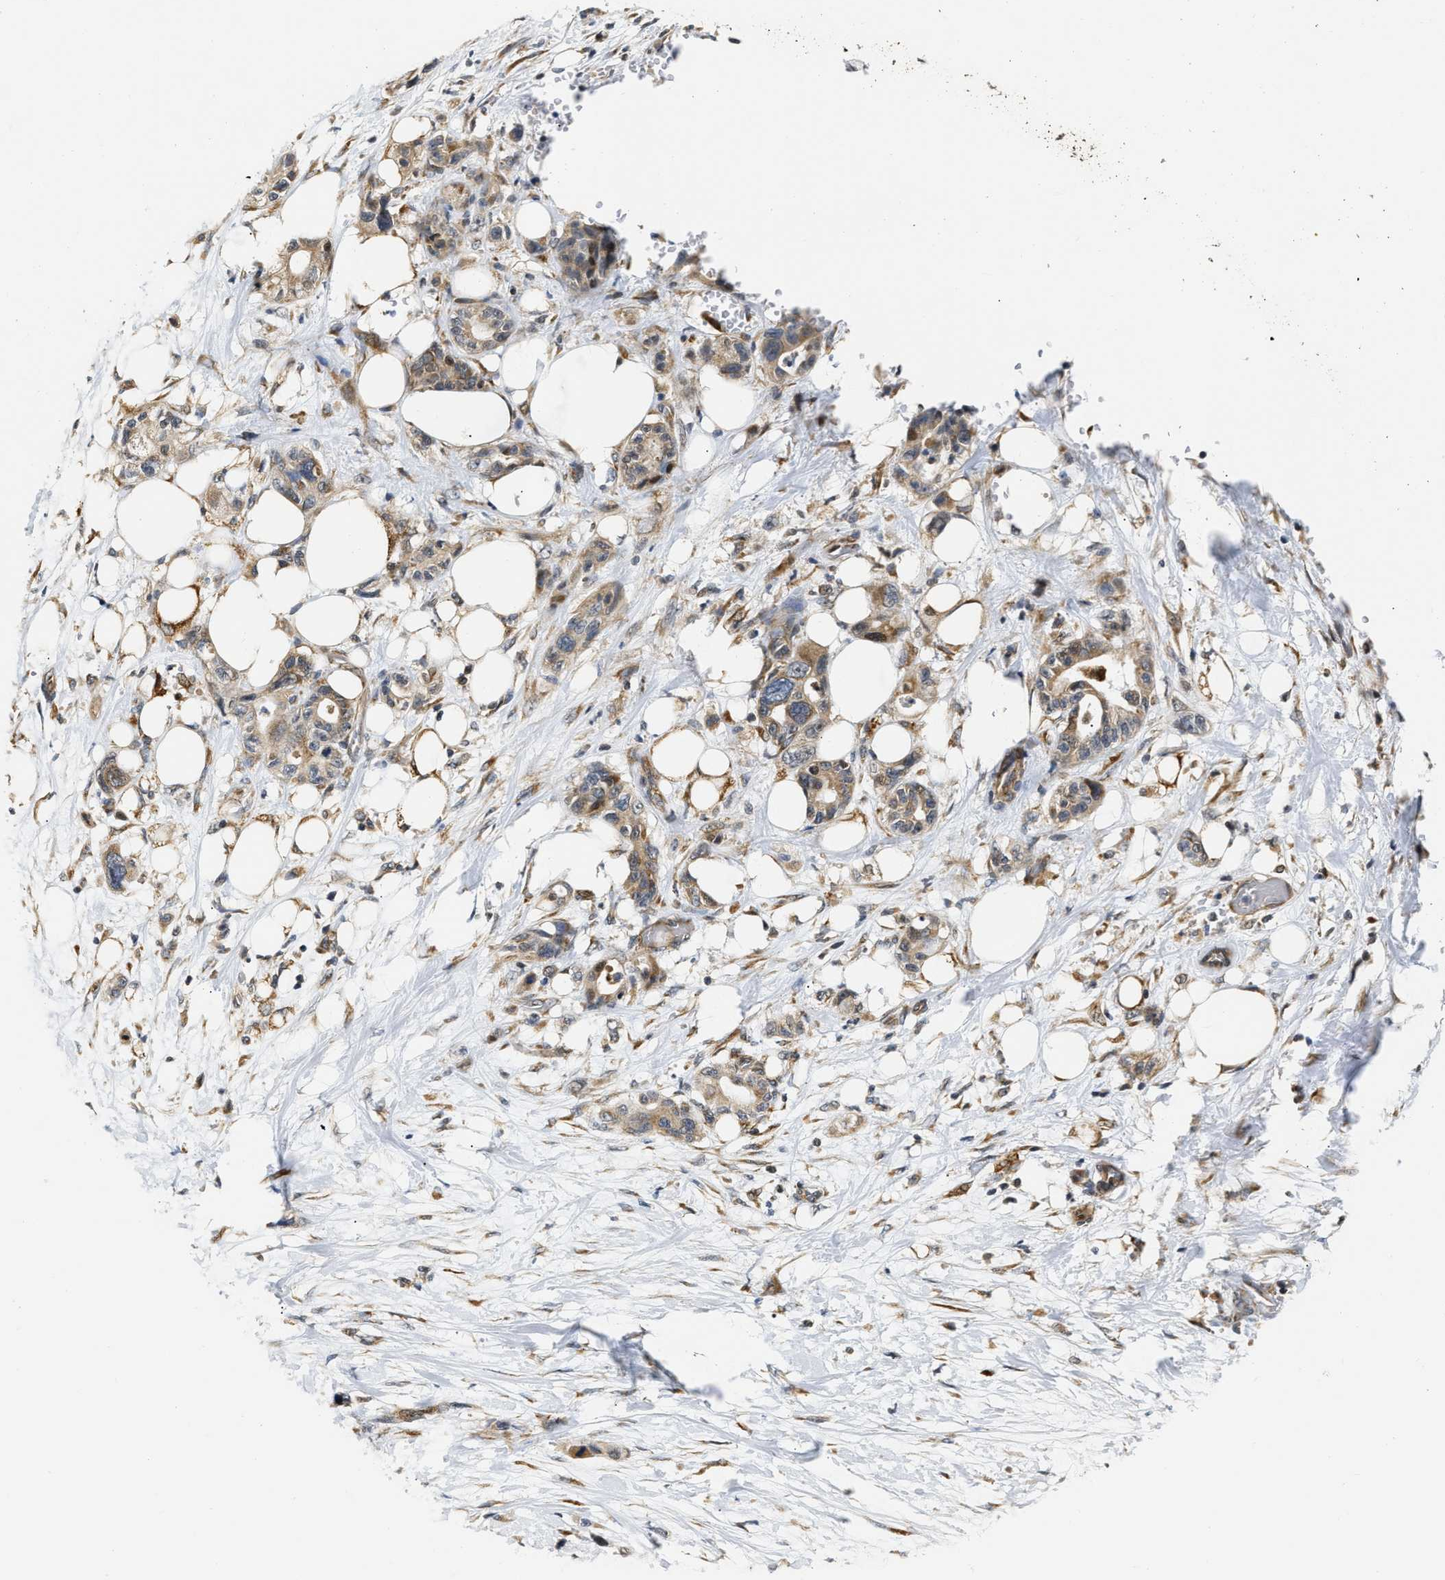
{"staining": {"intensity": "moderate", "quantity": ">75%", "location": "cytoplasmic/membranous"}, "tissue": "pancreatic cancer", "cell_type": "Tumor cells", "image_type": "cancer", "snomed": [{"axis": "morphology", "description": "Adenocarcinoma, NOS"}, {"axis": "topography", "description": "Pancreas"}], "caption": "Immunohistochemical staining of human adenocarcinoma (pancreatic) reveals medium levels of moderate cytoplasmic/membranous protein expression in approximately >75% of tumor cells.", "gene": "DEPTOR", "patient": {"sex": "male", "age": 46}}